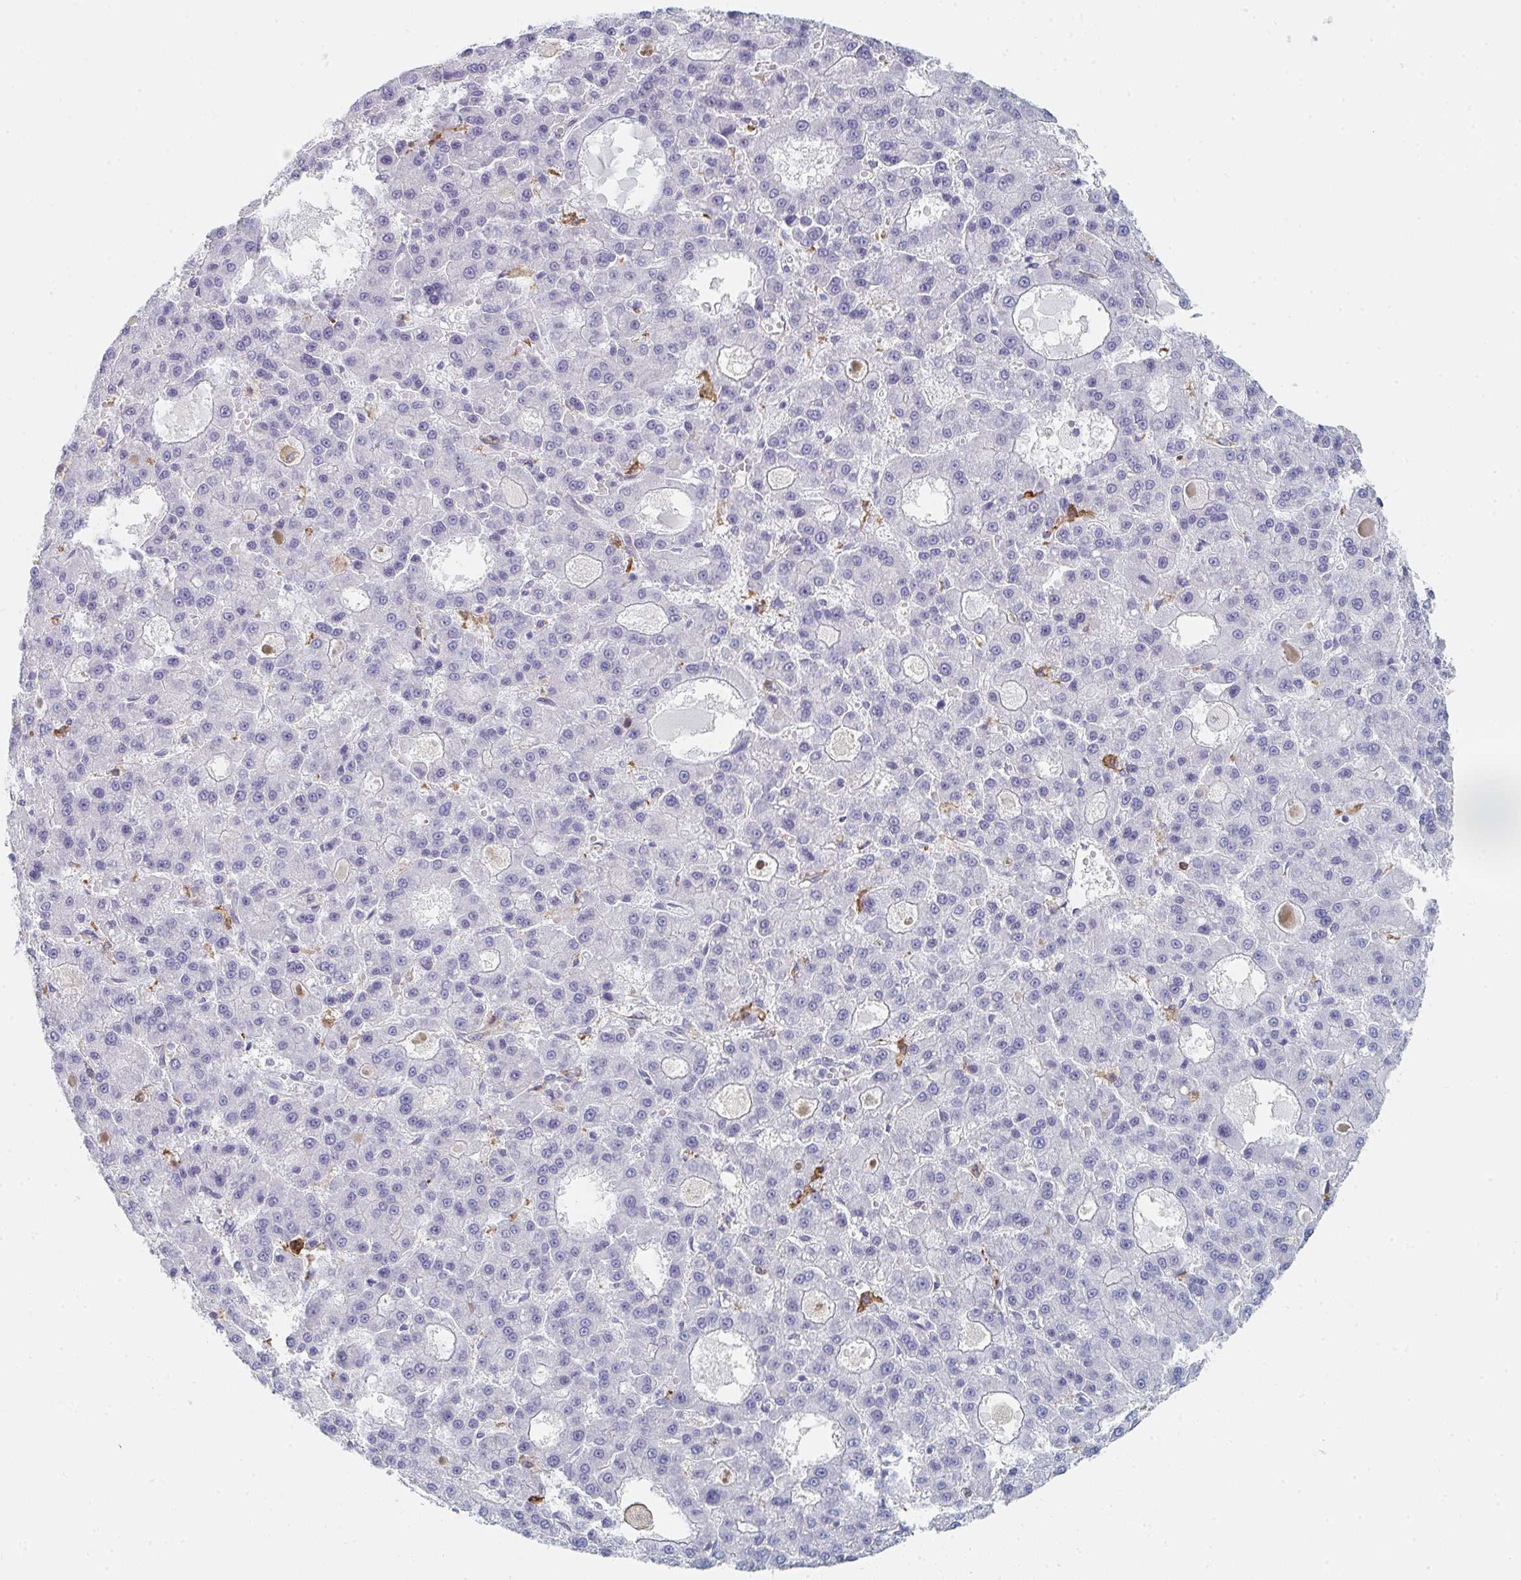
{"staining": {"intensity": "negative", "quantity": "none", "location": "none"}, "tissue": "liver cancer", "cell_type": "Tumor cells", "image_type": "cancer", "snomed": [{"axis": "morphology", "description": "Carcinoma, Hepatocellular, NOS"}, {"axis": "topography", "description": "Liver"}], "caption": "There is no significant staining in tumor cells of liver hepatocellular carcinoma.", "gene": "DAB2", "patient": {"sex": "male", "age": 70}}